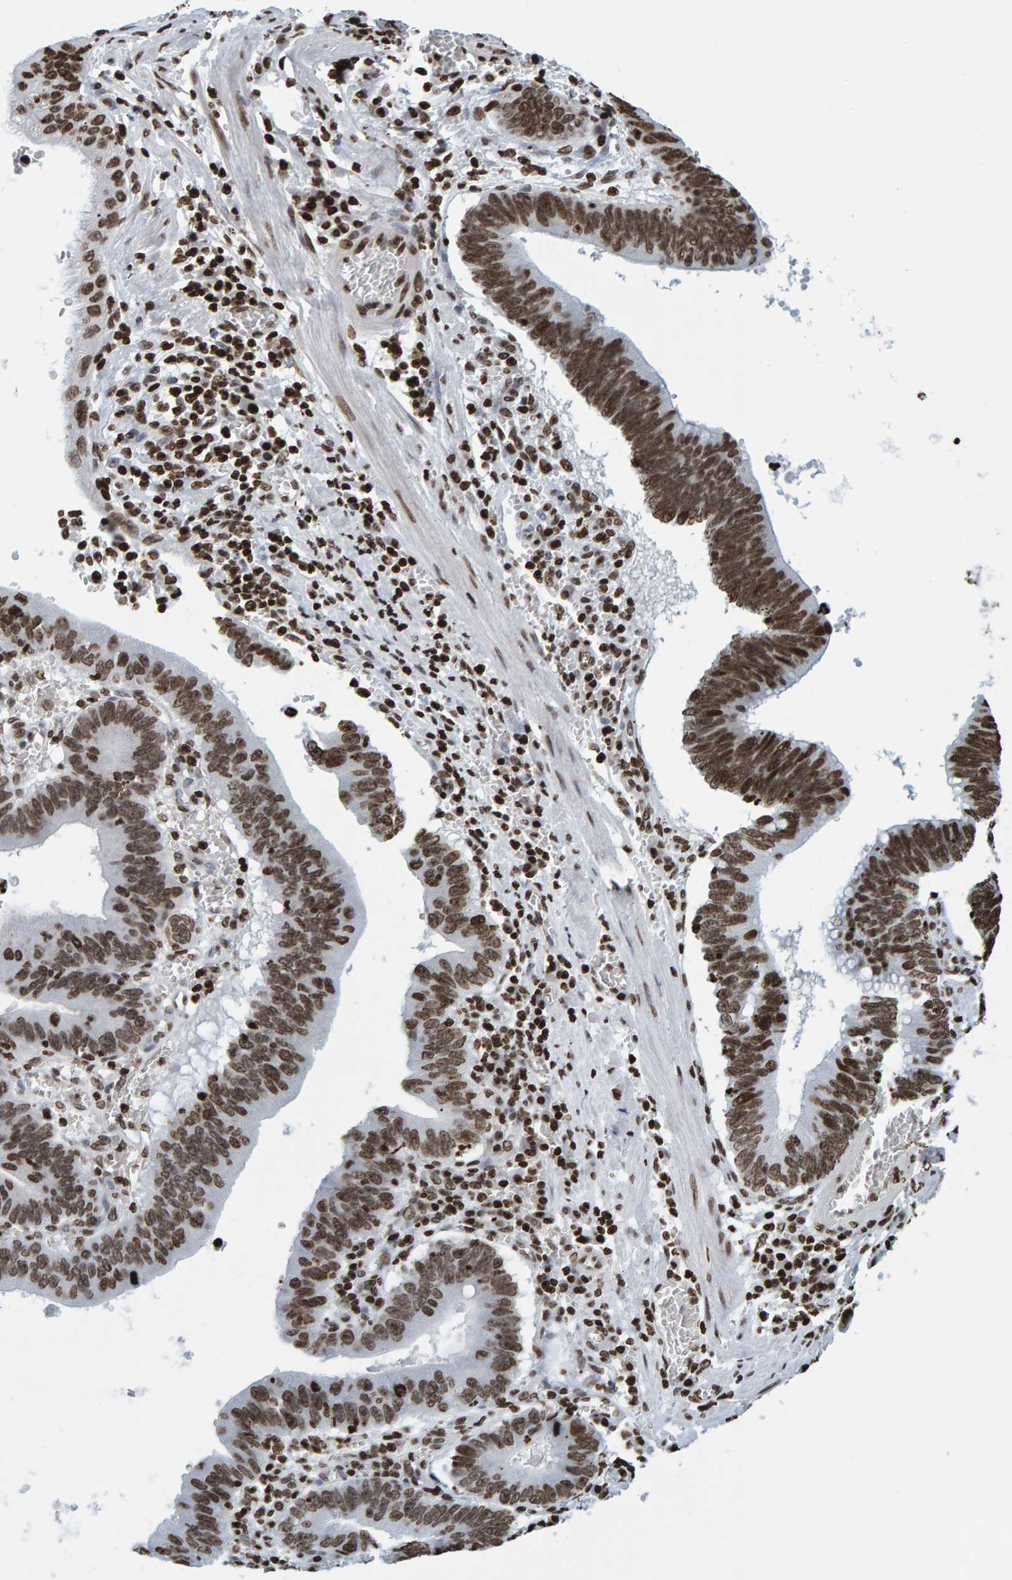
{"staining": {"intensity": "strong", "quantity": ">75%", "location": "nuclear"}, "tissue": "stomach cancer", "cell_type": "Tumor cells", "image_type": "cancer", "snomed": [{"axis": "morphology", "description": "Adenocarcinoma, NOS"}, {"axis": "topography", "description": "Stomach"}, {"axis": "topography", "description": "Gastric cardia"}], "caption": "Immunohistochemical staining of stomach cancer exhibits high levels of strong nuclear positivity in about >75% of tumor cells.", "gene": "BRF2", "patient": {"sex": "male", "age": 59}}